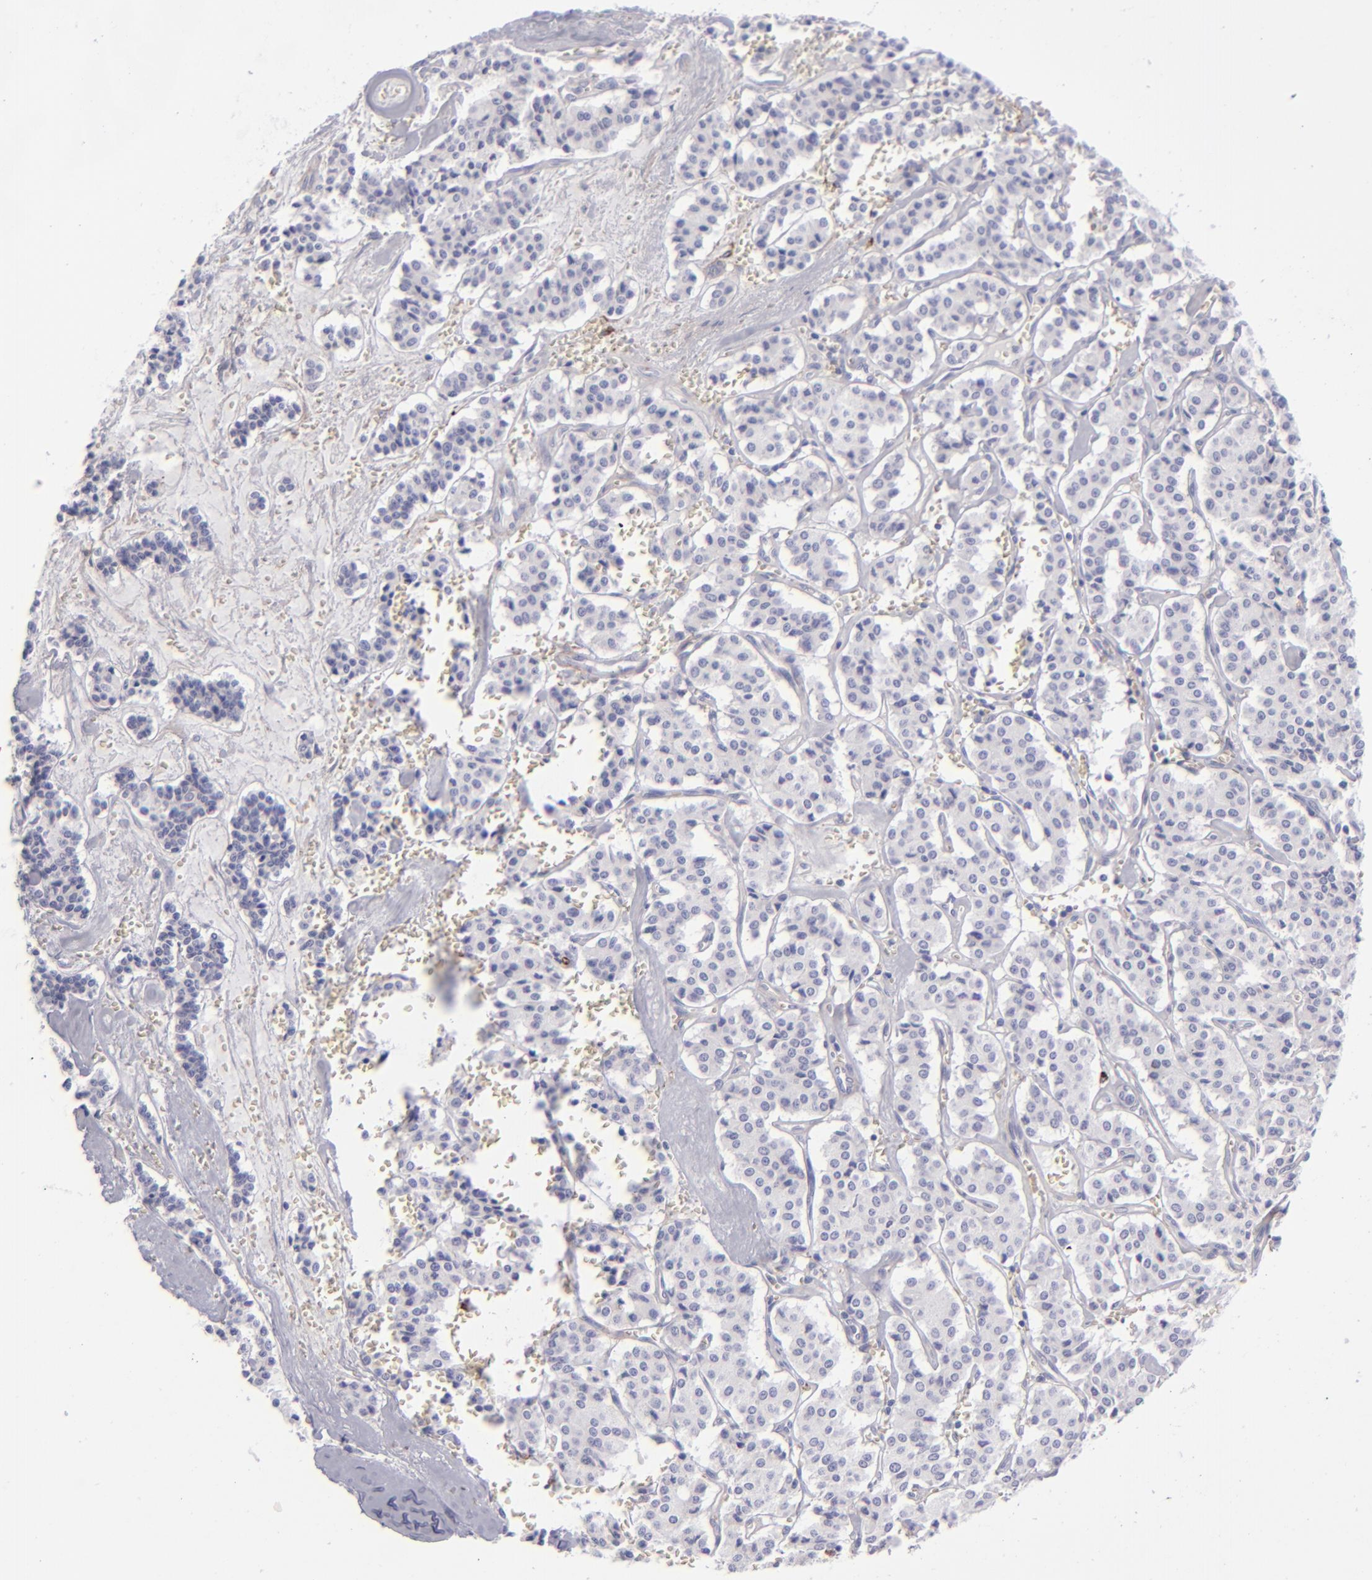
{"staining": {"intensity": "negative", "quantity": "none", "location": "none"}, "tissue": "carcinoid", "cell_type": "Tumor cells", "image_type": "cancer", "snomed": [{"axis": "morphology", "description": "Carcinoid, malignant, NOS"}, {"axis": "topography", "description": "Bronchus"}], "caption": "An immunohistochemistry (IHC) micrograph of carcinoid is shown. There is no staining in tumor cells of carcinoid. Brightfield microscopy of immunohistochemistry stained with DAB (brown) and hematoxylin (blue), captured at high magnification.", "gene": "ANPEP", "patient": {"sex": "male", "age": 55}}